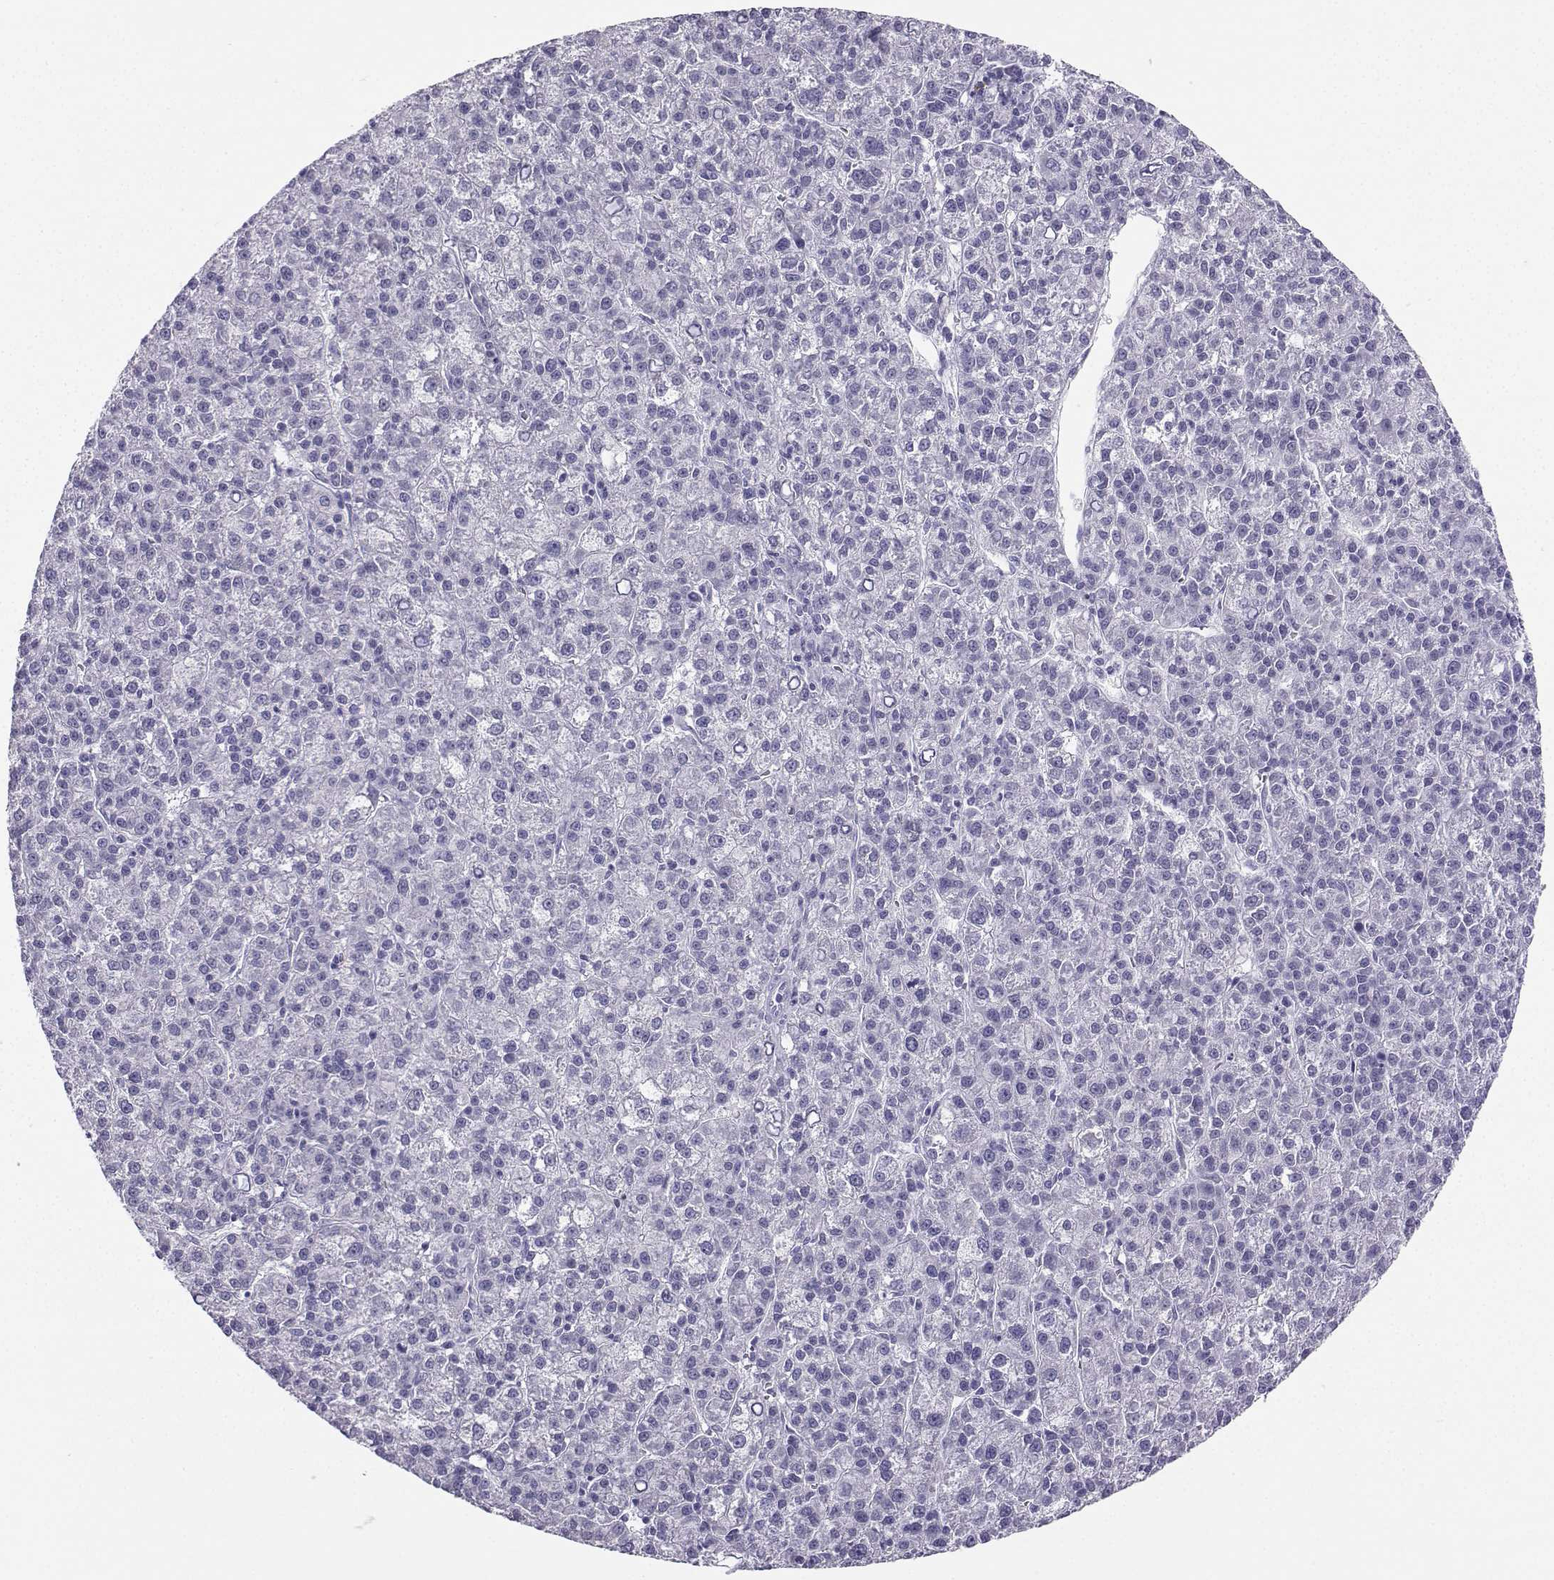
{"staining": {"intensity": "negative", "quantity": "none", "location": "none"}, "tissue": "liver cancer", "cell_type": "Tumor cells", "image_type": "cancer", "snomed": [{"axis": "morphology", "description": "Carcinoma, Hepatocellular, NOS"}, {"axis": "topography", "description": "Liver"}], "caption": "IHC micrograph of liver hepatocellular carcinoma stained for a protein (brown), which shows no staining in tumor cells.", "gene": "NEFL", "patient": {"sex": "female", "age": 60}}